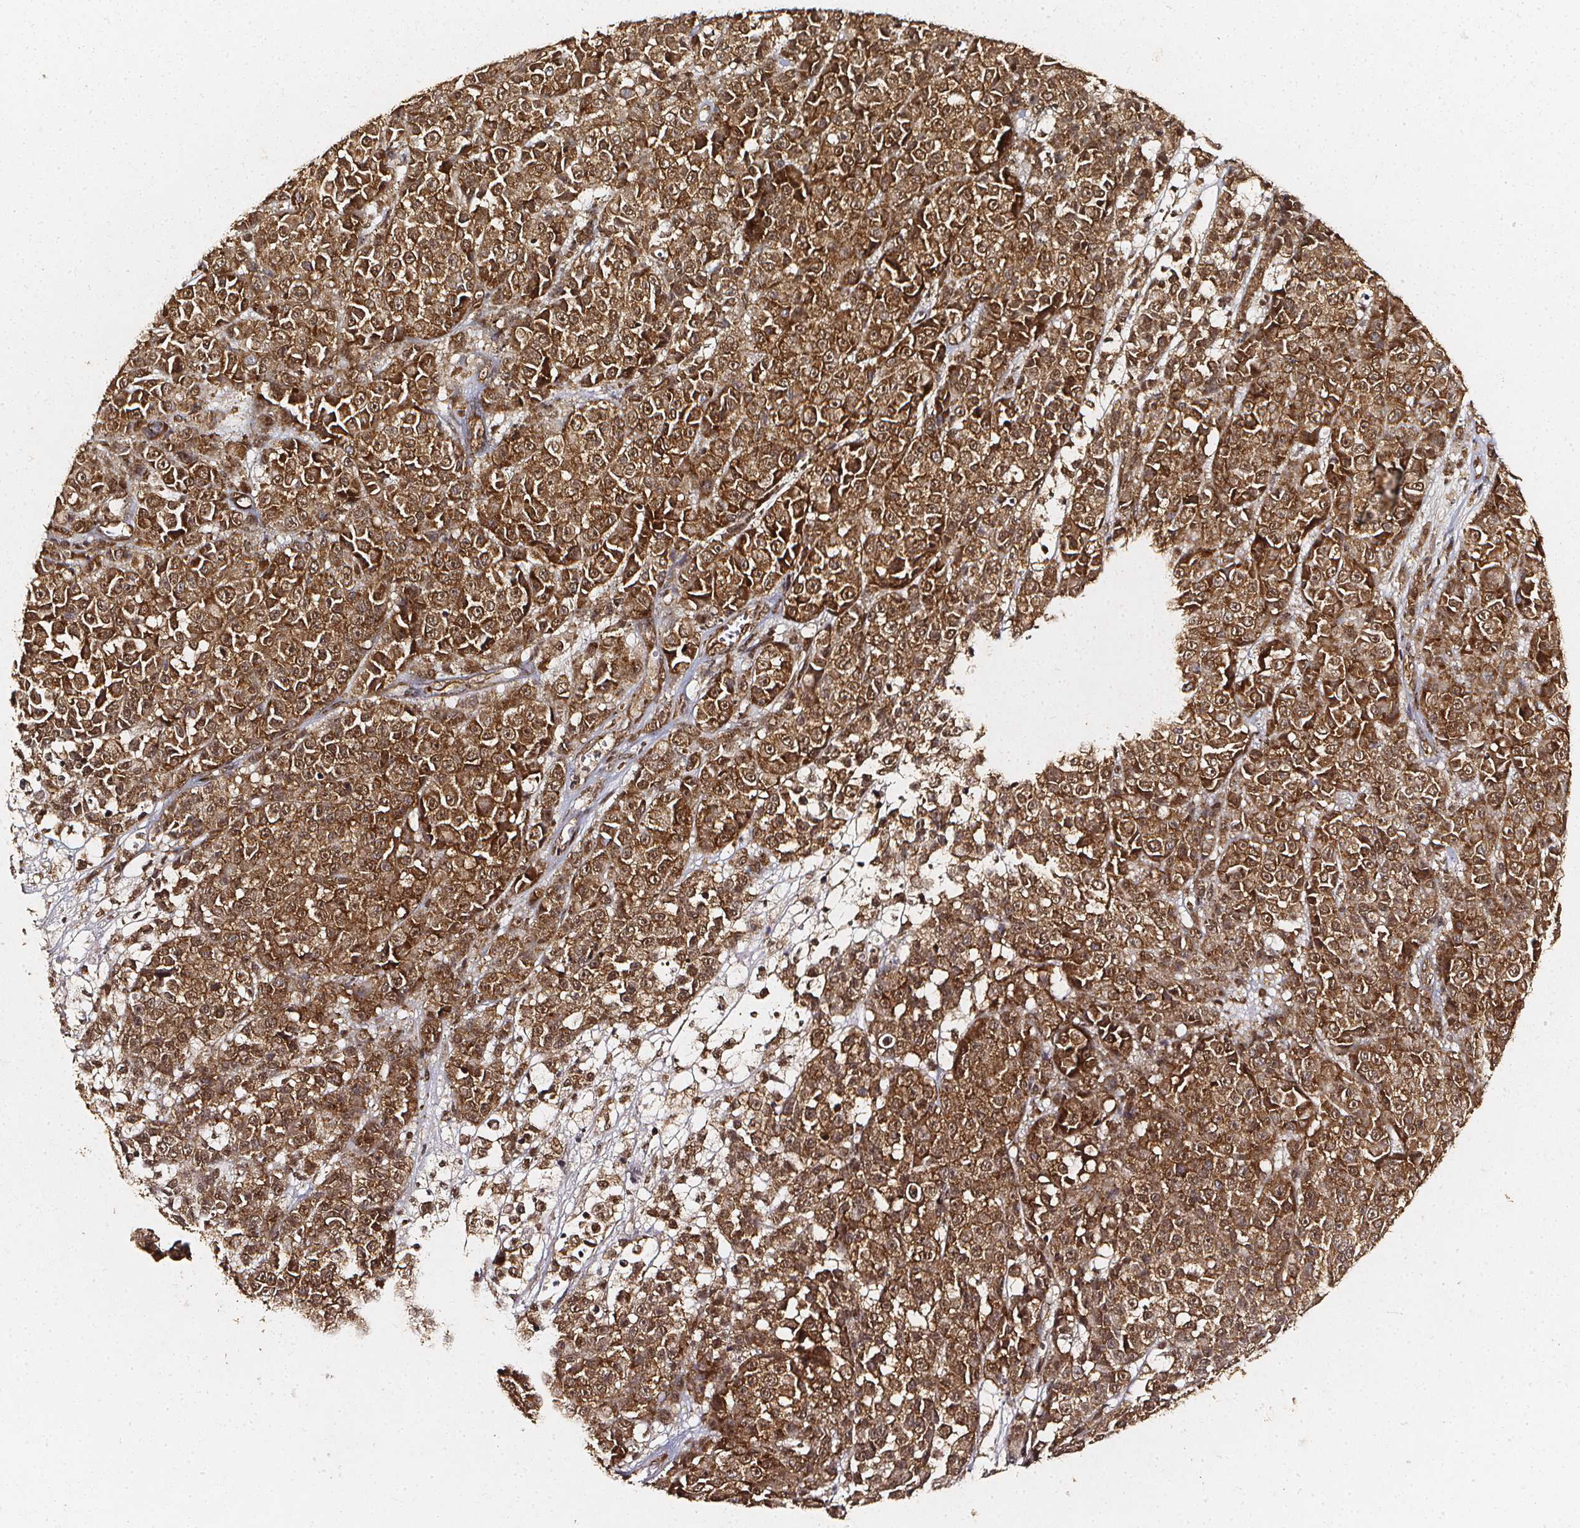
{"staining": {"intensity": "moderate", "quantity": ">75%", "location": "cytoplasmic/membranous,nuclear"}, "tissue": "melanoma", "cell_type": "Tumor cells", "image_type": "cancer", "snomed": [{"axis": "morphology", "description": "Malignant melanoma, NOS"}, {"axis": "topography", "description": "Skin"}, {"axis": "topography", "description": "Skin of back"}], "caption": "Tumor cells exhibit medium levels of moderate cytoplasmic/membranous and nuclear expression in approximately >75% of cells in human malignant melanoma.", "gene": "SMN1", "patient": {"sex": "male", "age": 91}}